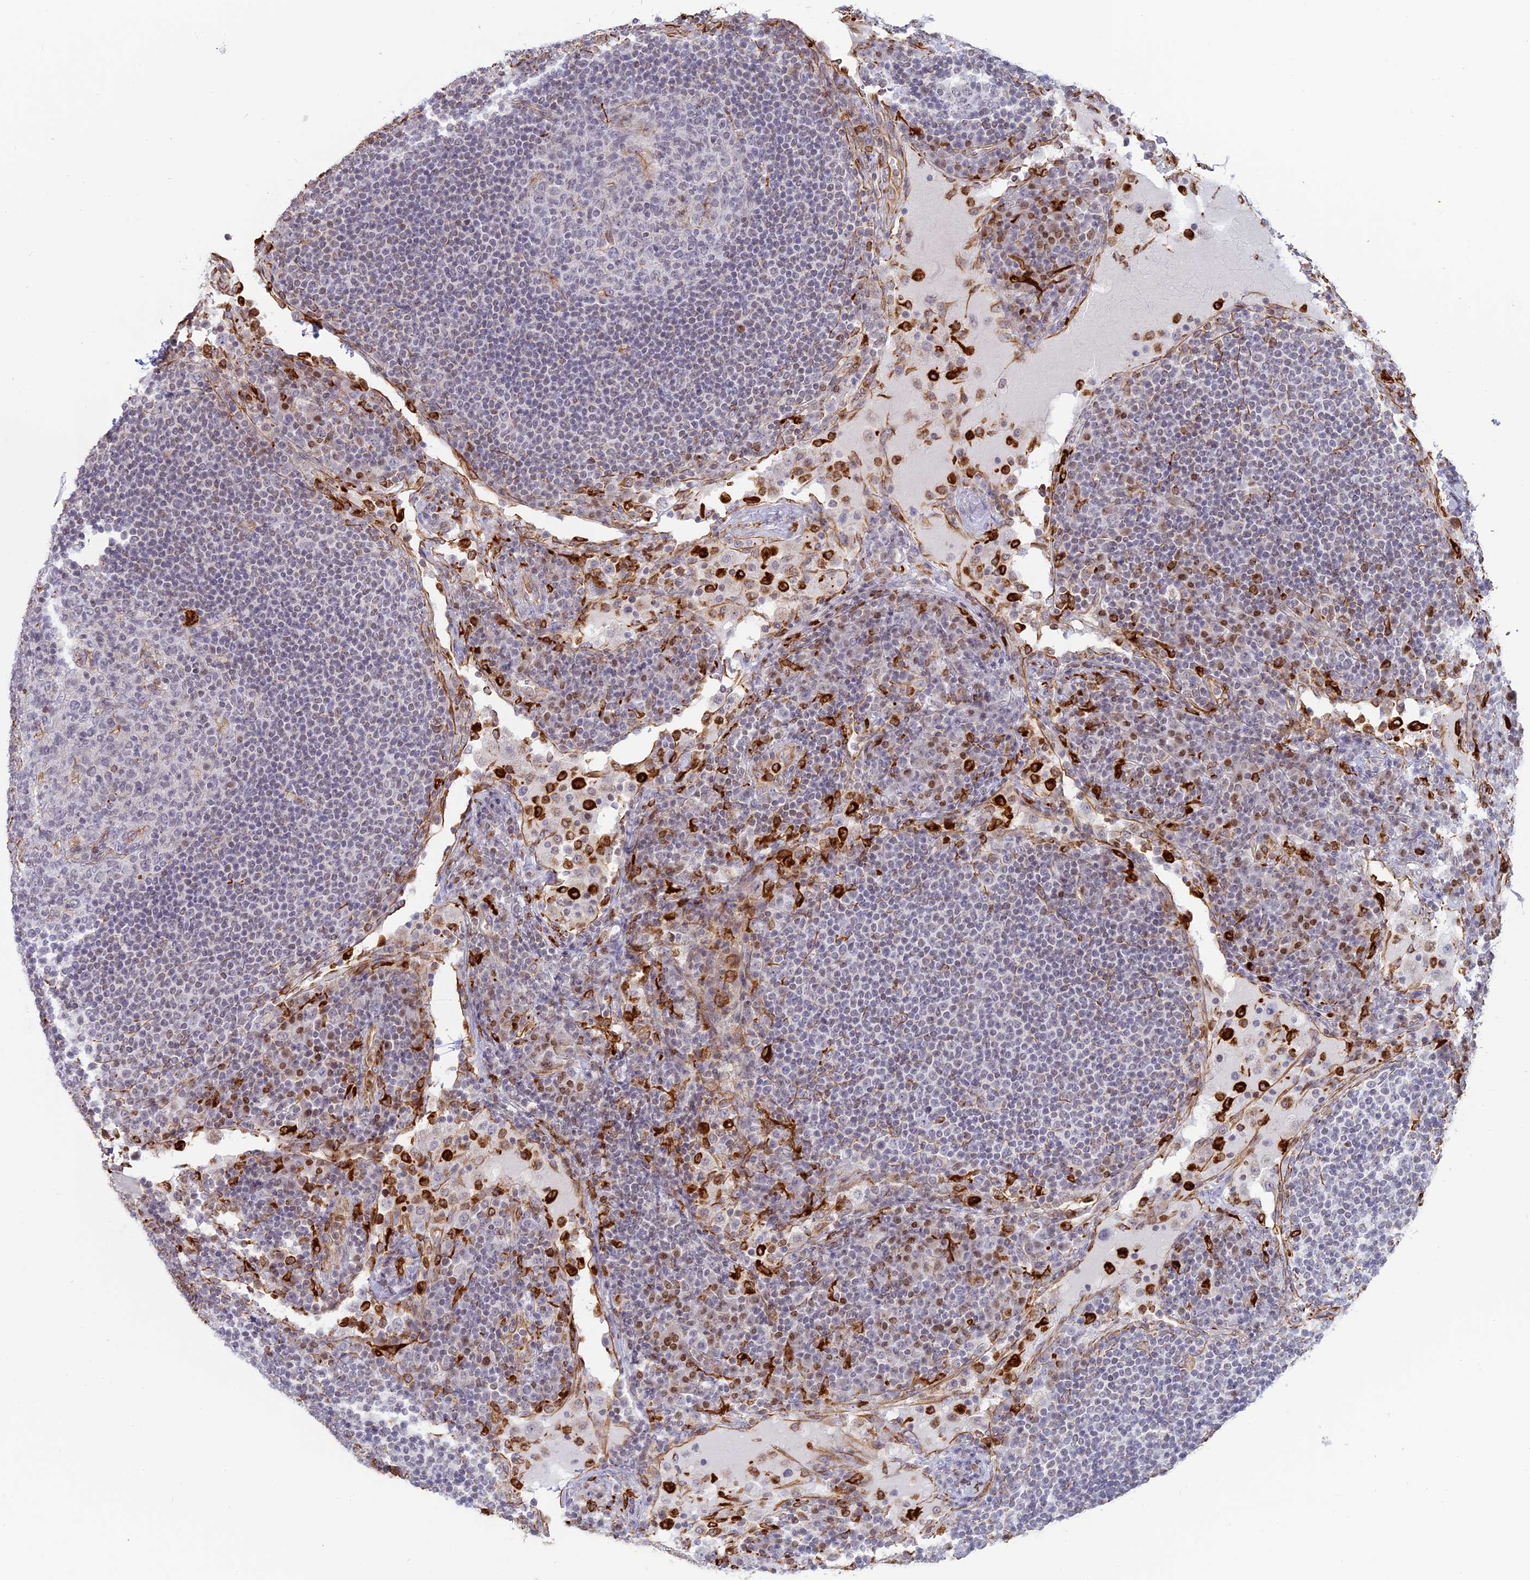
{"staining": {"intensity": "negative", "quantity": "none", "location": "none"}, "tissue": "lymph node", "cell_type": "Germinal center cells", "image_type": "normal", "snomed": [{"axis": "morphology", "description": "Normal tissue, NOS"}, {"axis": "topography", "description": "Lymph node"}], "caption": "Micrograph shows no significant protein staining in germinal center cells of unremarkable lymph node.", "gene": "APOBR", "patient": {"sex": "female", "age": 53}}